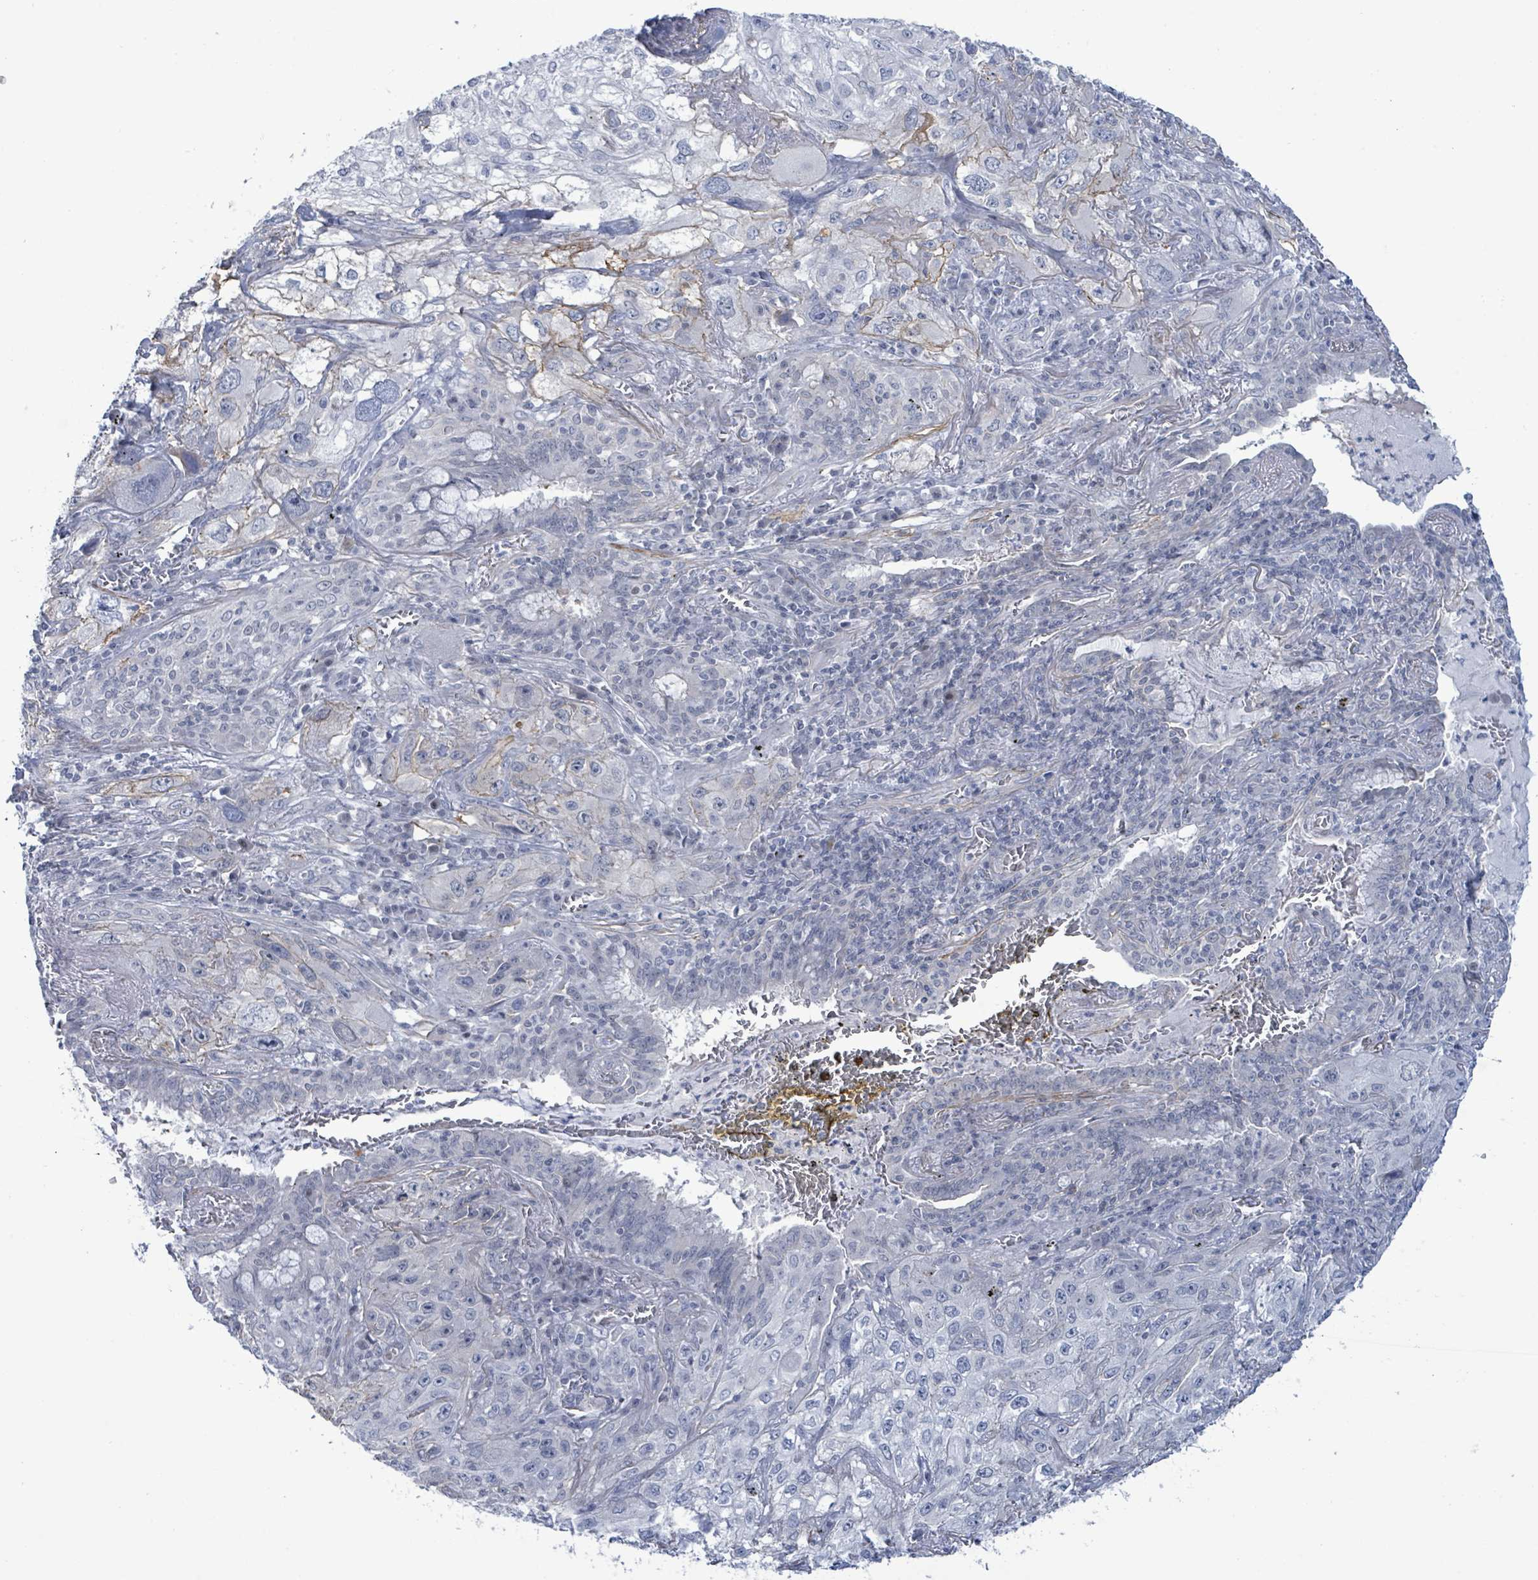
{"staining": {"intensity": "negative", "quantity": "none", "location": "none"}, "tissue": "lung cancer", "cell_type": "Tumor cells", "image_type": "cancer", "snomed": [{"axis": "morphology", "description": "Squamous cell carcinoma, NOS"}, {"axis": "topography", "description": "Lung"}], "caption": "Image shows no protein staining in tumor cells of lung cancer (squamous cell carcinoma) tissue.", "gene": "DMRTC1B", "patient": {"sex": "female", "age": 69}}